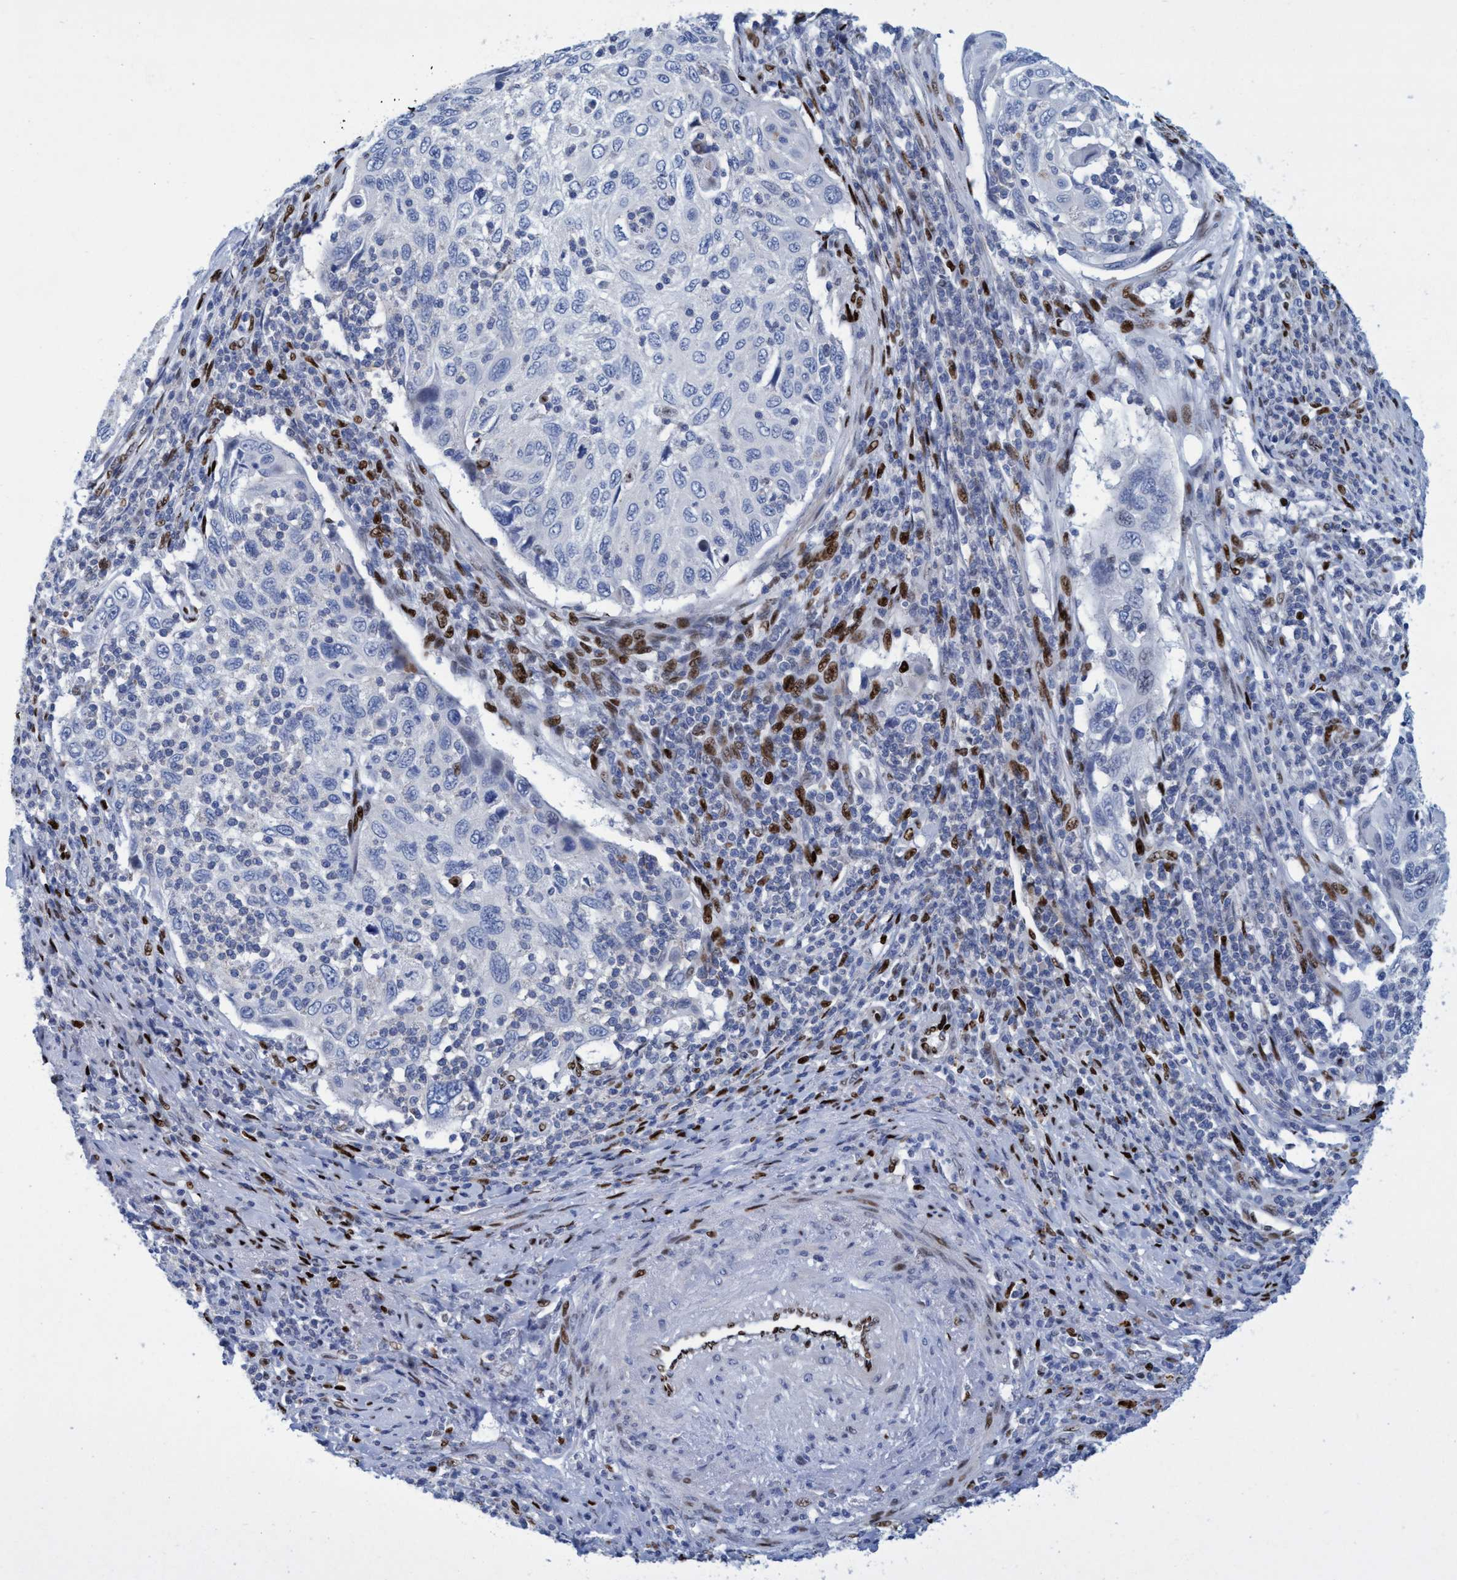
{"staining": {"intensity": "negative", "quantity": "none", "location": "none"}, "tissue": "cervical cancer", "cell_type": "Tumor cells", "image_type": "cancer", "snomed": [{"axis": "morphology", "description": "Squamous cell carcinoma, NOS"}, {"axis": "topography", "description": "Cervix"}], "caption": "High power microscopy photomicrograph of an immunohistochemistry photomicrograph of cervical squamous cell carcinoma, revealing no significant positivity in tumor cells.", "gene": "R3HCC1", "patient": {"sex": "female", "age": 70}}